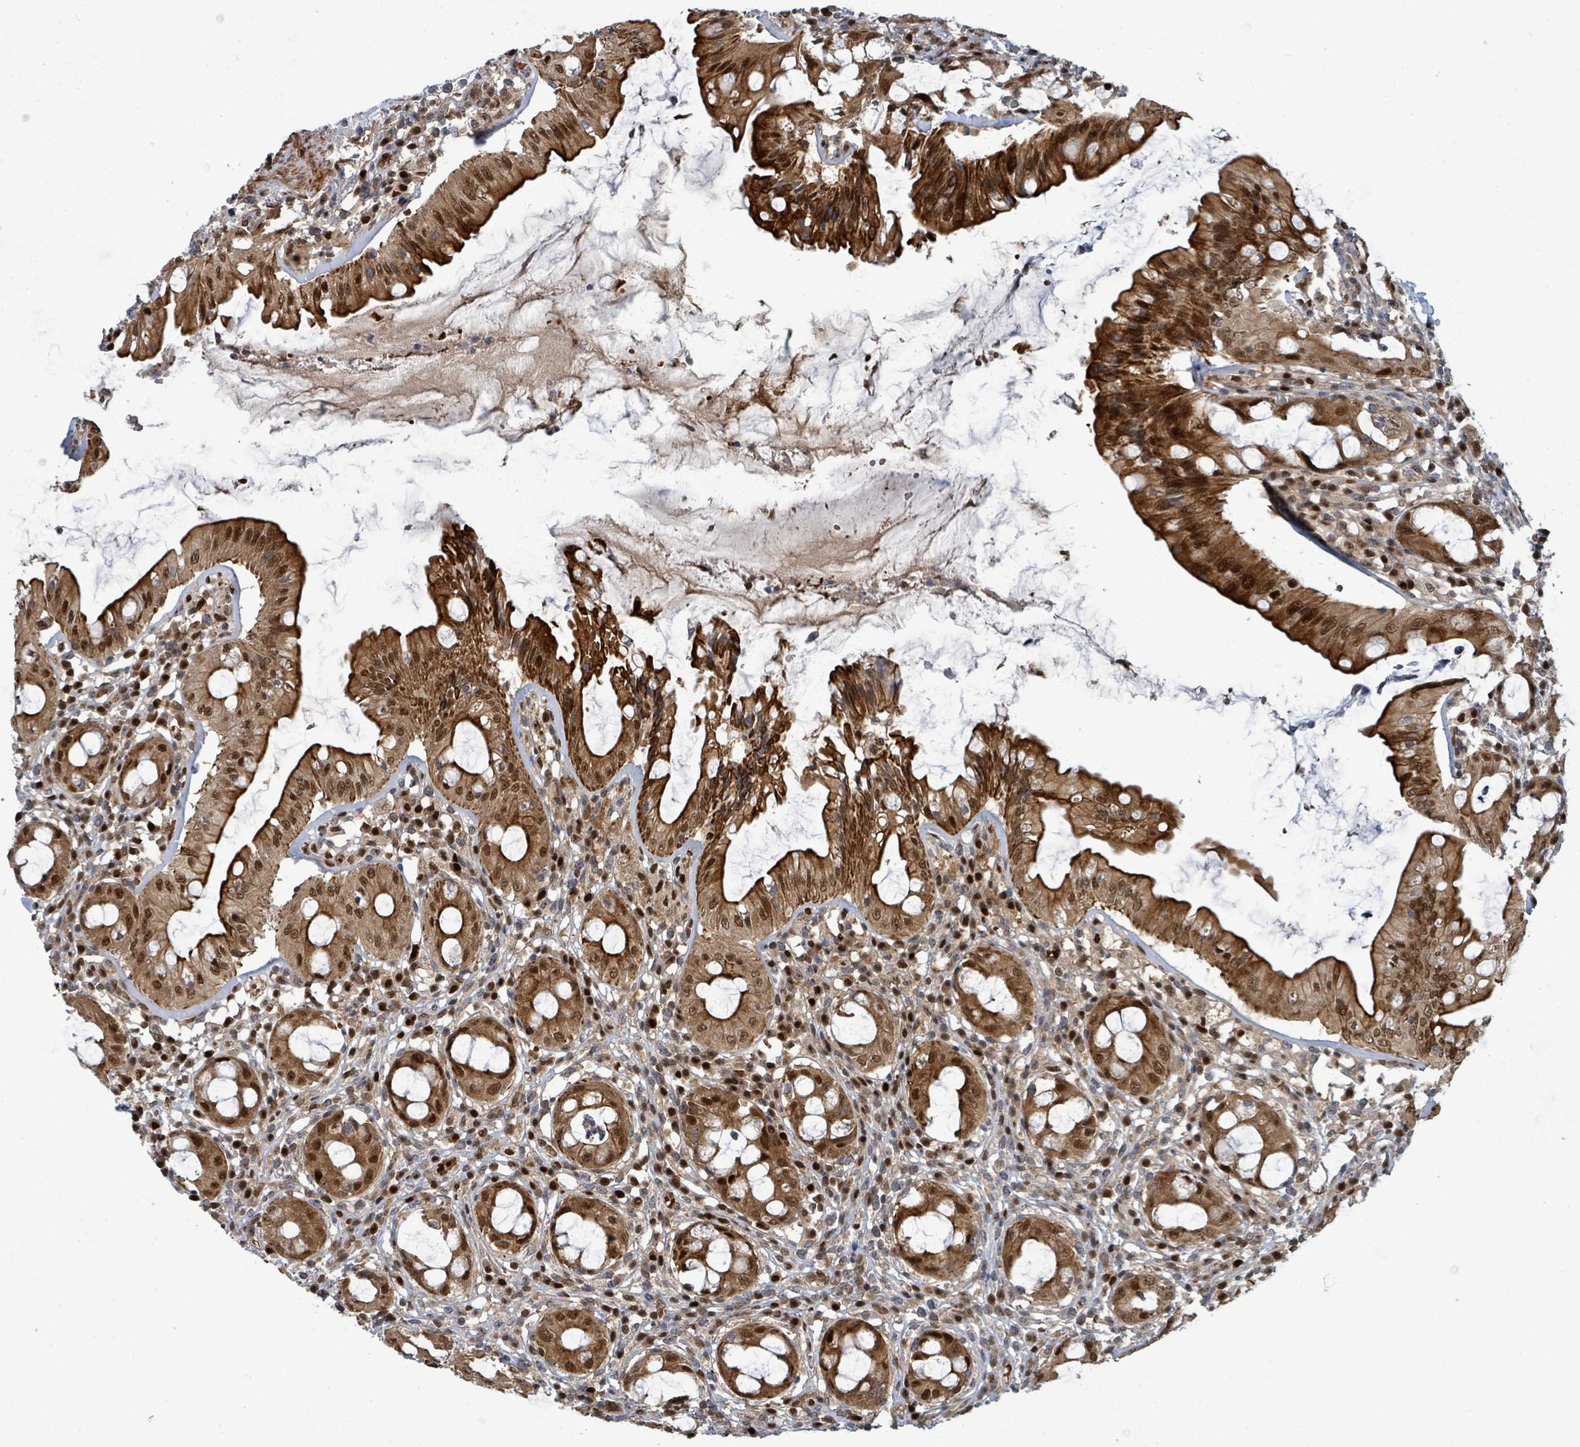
{"staining": {"intensity": "strong", "quantity": ">75%", "location": "cytoplasmic/membranous,nuclear"}, "tissue": "rectum", "cell_type": "Glandular cells", "image_type": "normal", "snomed": [{"axis": "morphology", "description": "Normal tissue, NOS"}, {"axis": "topography", "description": "Rectum"}], "caption": "Normal rectum exhibits strong cytoplasmic/membranous,nuclear staining in approximately >75% of glandular cells, visualized by immunohistochemistry.", "gene": "TRDMT1", "patient": {"sex": "female", "age": 57}}